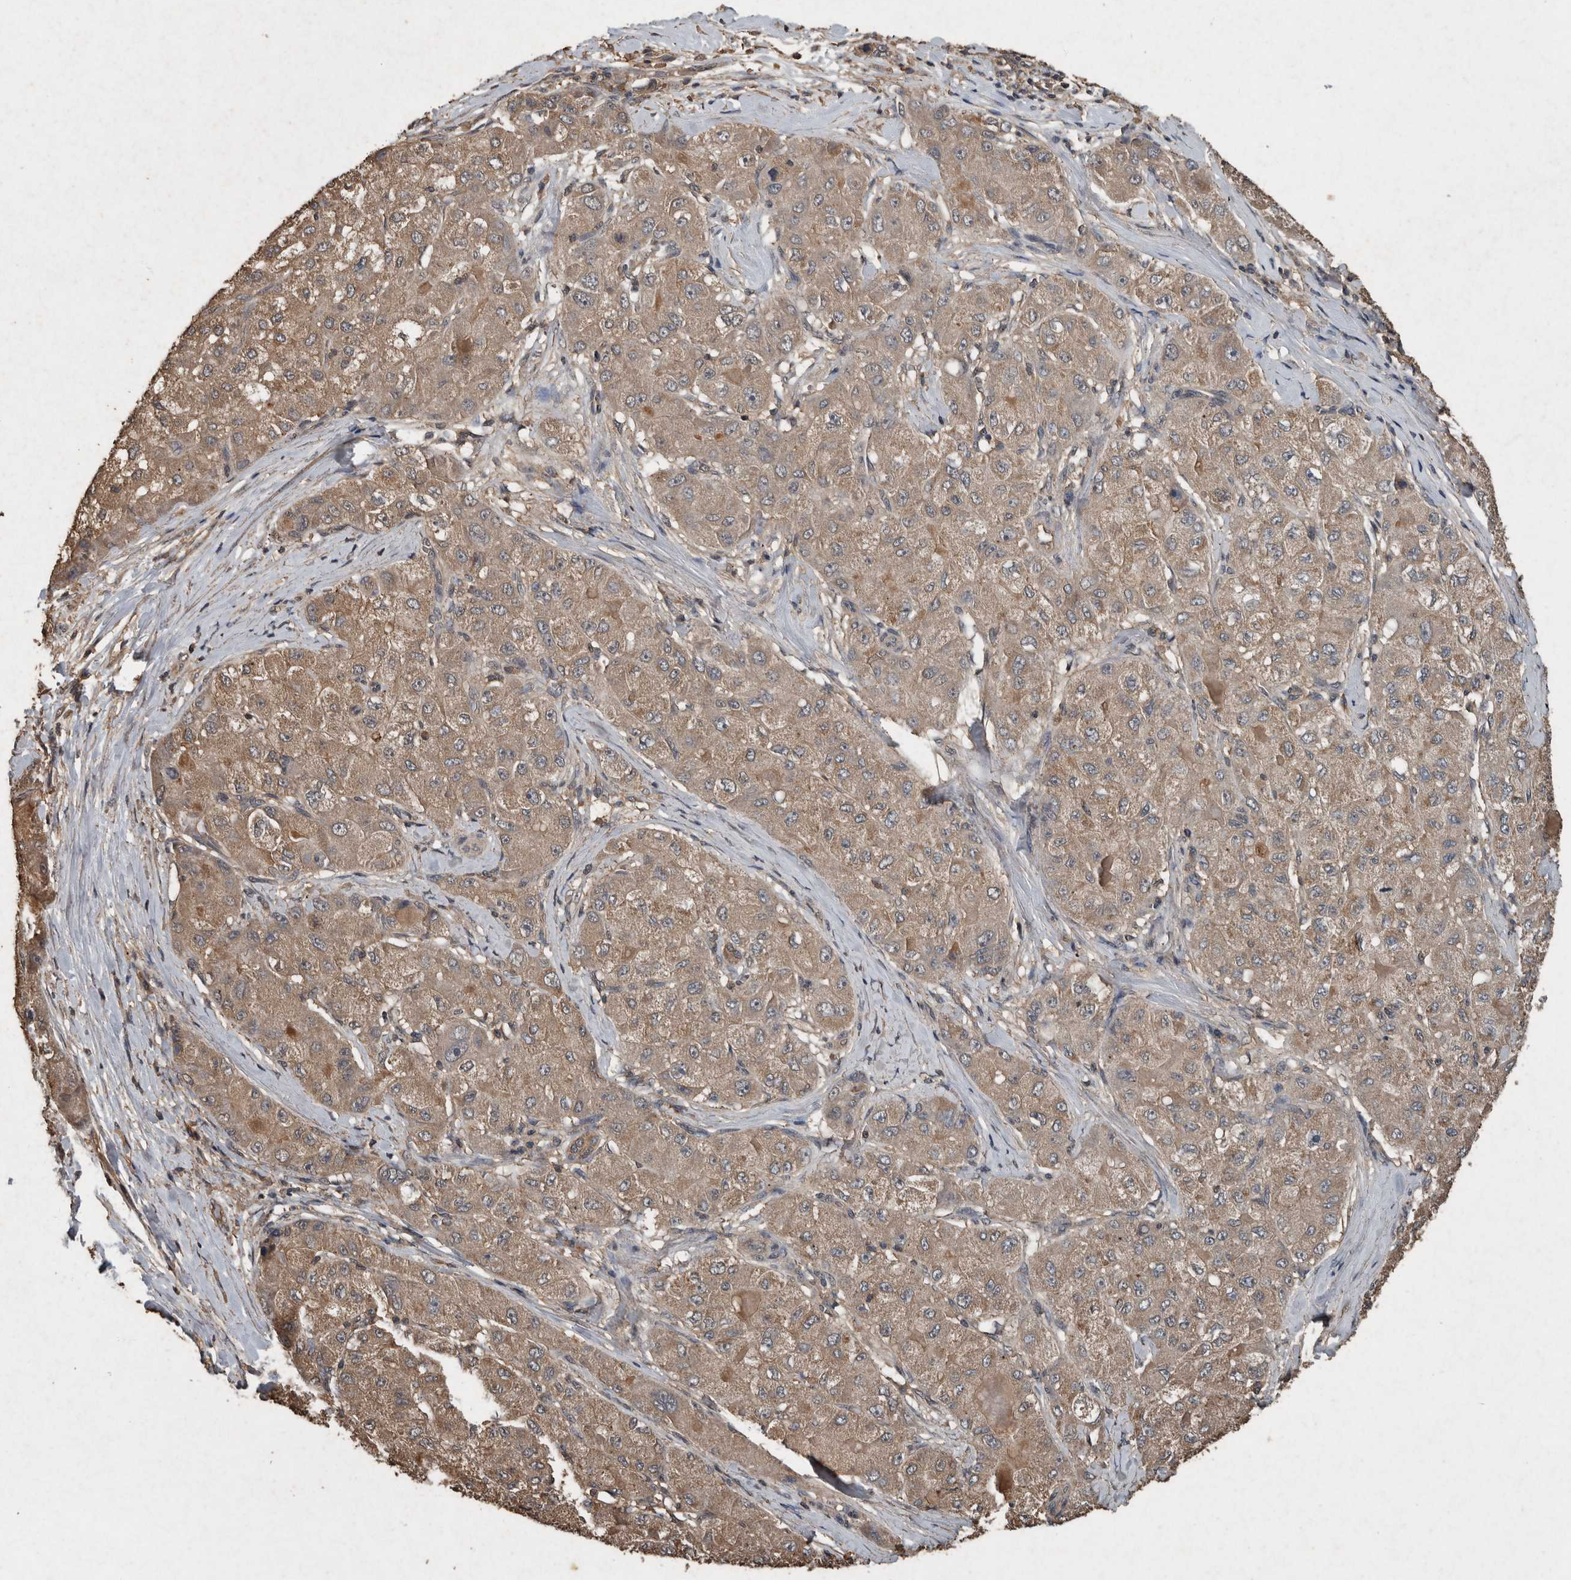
{"staining": {"intensity": "moderate", "quantity": ">75%", "location": "cytoplasmic/membranous"}, "tissue": "liver cancer", "cell_type": "Tumor cells", "image_type": "cancer", "snomed": [{"axis": "morphology", "description": "Carcinoma, Hepatocellular, NOS"}, {"axis": "topography", "description": "Liver"}], "caption": "Hepatocellular carcinoma (liver) was stained to show a protein in brown. There is medium levels of moderate cytoplasmic/membranous staining in approximately >75% of tumor cells.", "gene": "FGFRL1", "patient": {"sex": "male", "age": 80}}